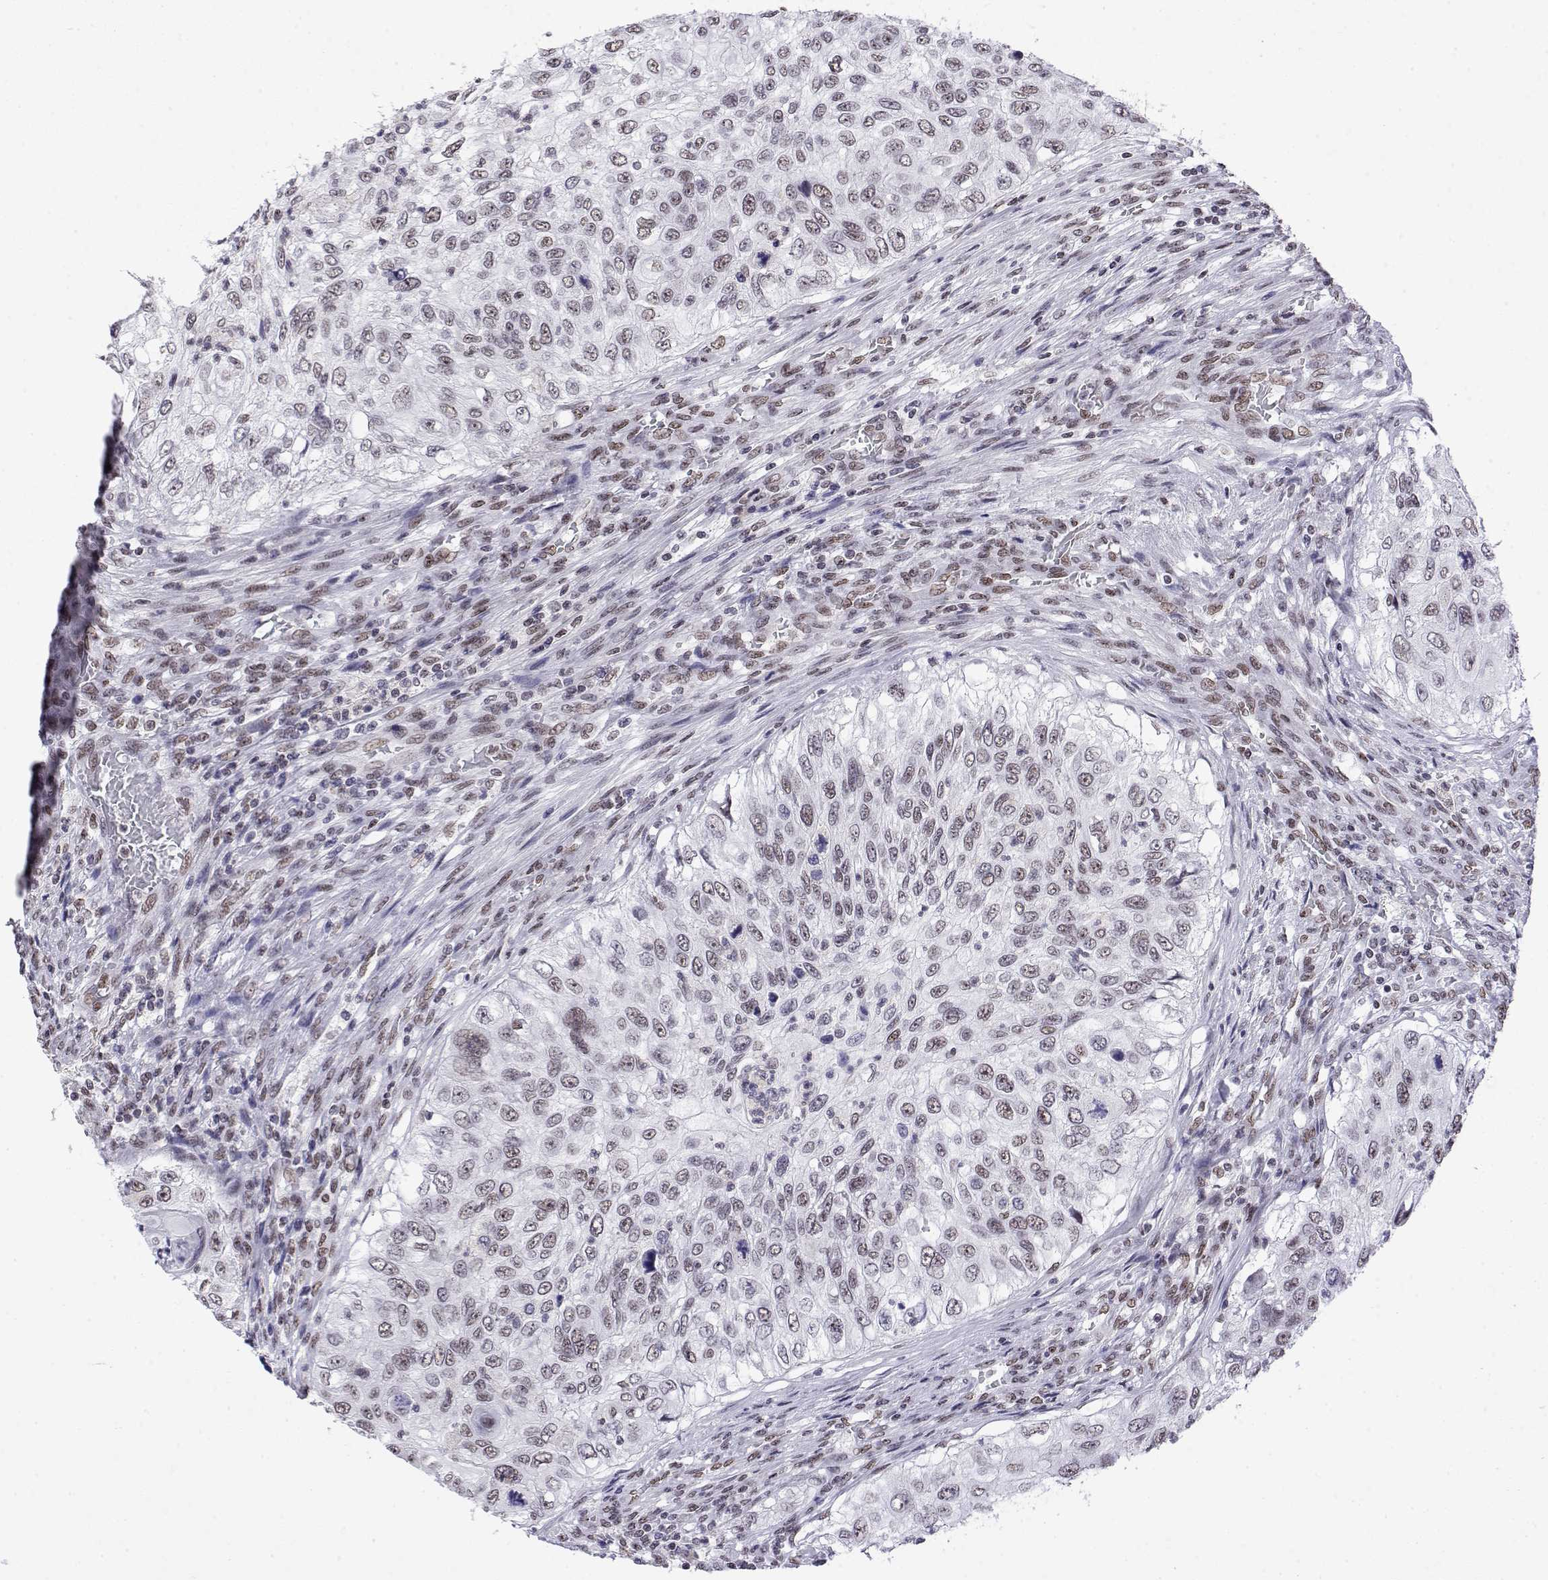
{"staining": {"intensity": "moderate", "quantity": ">75%", "location": "nuclear"}, "tissue": "urothelial cancer", "cell_type": "Tumor cells", "image_type": "cancer", "snomed": [{"axis": "morphology", "description": "Urothelial carcinoma, High grade"}, {"axis": "topography", "description": "Urinary bladder"}], "caption": "A histopathology image of human urothelial carcinoma (high-grade) stained for a protein demonstrates moderate nuclear brown staining in tumor cells.", "gene": "POLDIP3", "patient": {"sex": "female", "age": 60}}